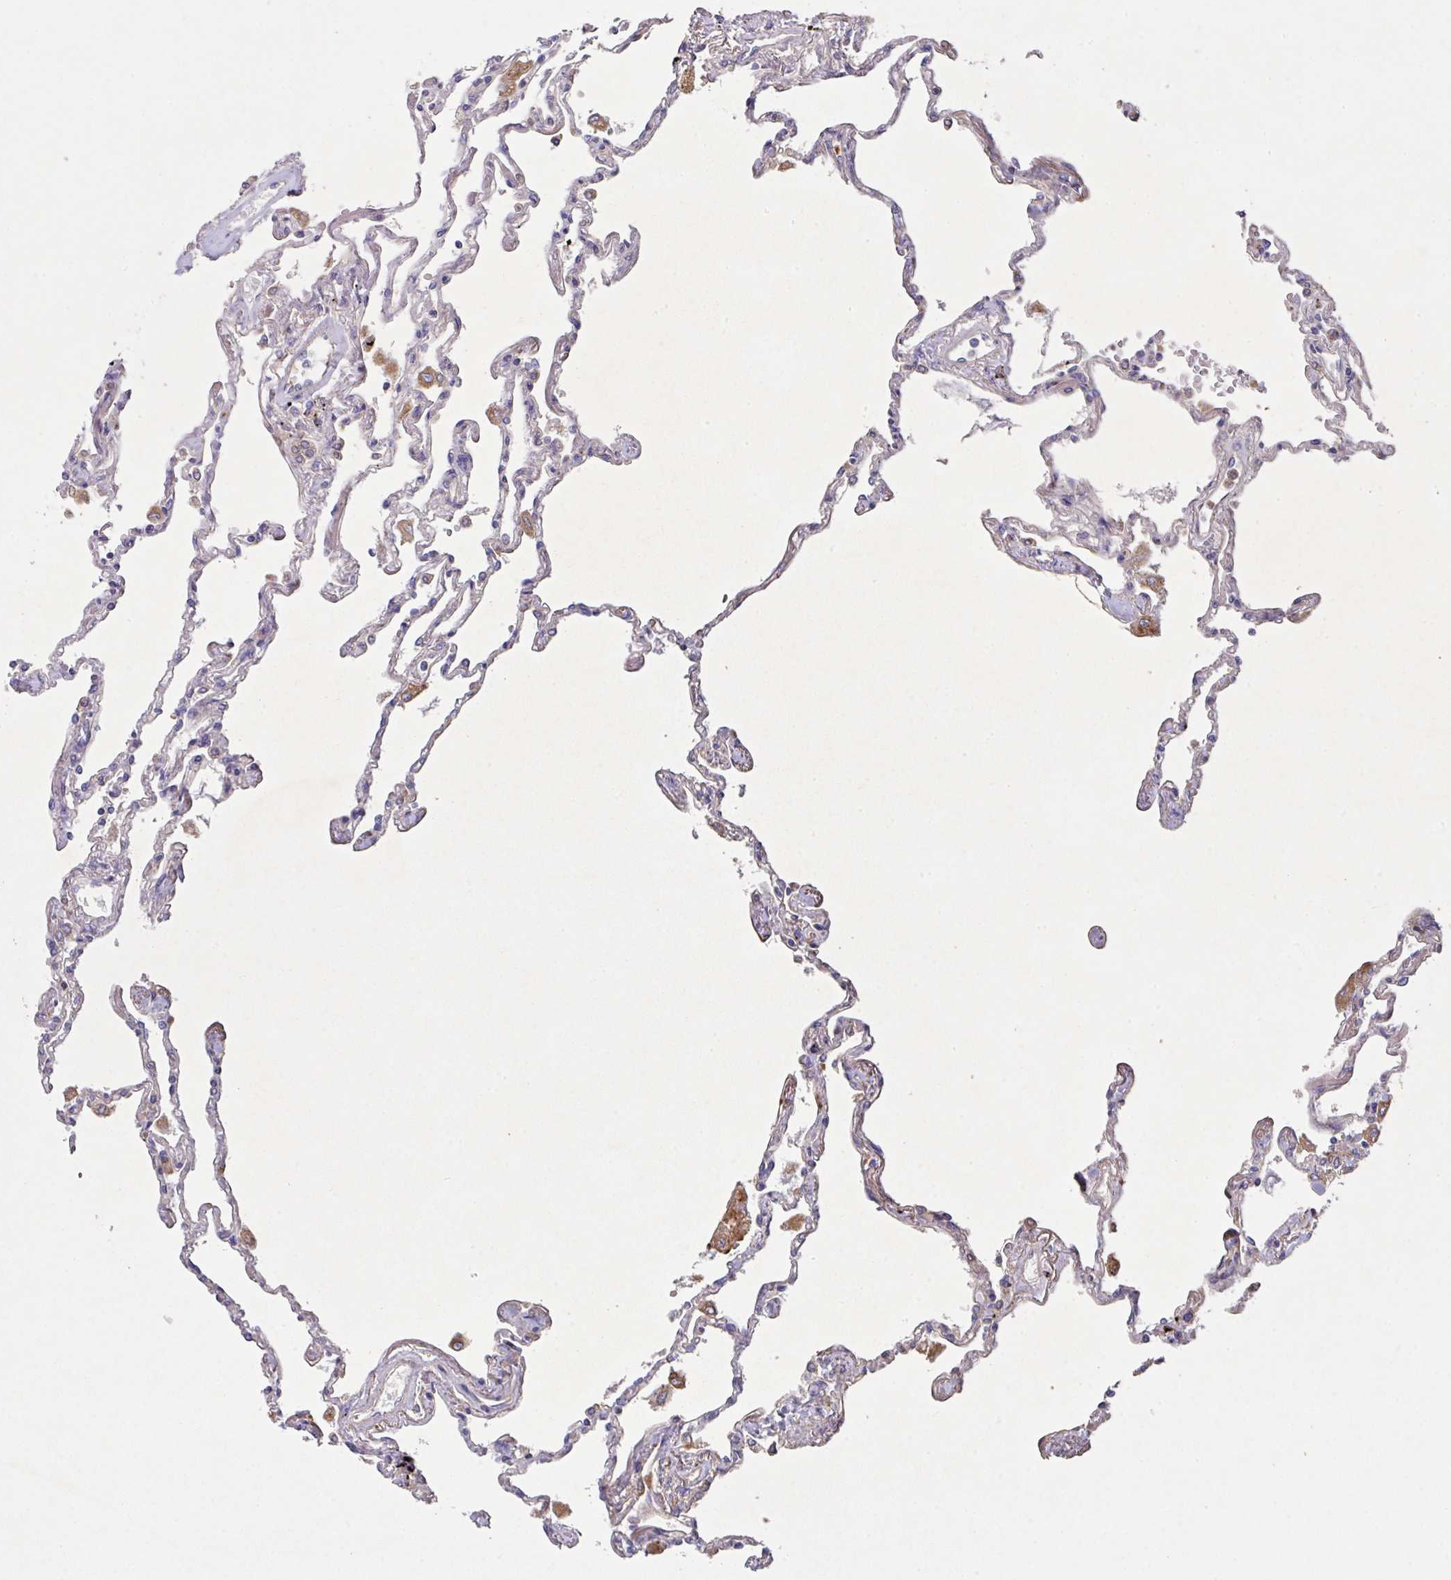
{"staining": {"intensity": "weak", "quantity": "25%-75%", "location": "cytoplasmic/membranous"}, "tissue": "lung", "cell_type": "Alveolar cells", "image_type": "normal", "snomed": [{"axis": "morphology", "description": "Normal tissue, NOS"}, {"axis": "topography", "description": "Lung"}], "caption": "This is an image of immunohistochemistry (IHC) staining of unremarkable lung, which shows weak positivity in the cytoplasmic/membranous of alveolar cells.", "gene": "TRIM14", "patient": {"sex": "female", "age": 67}}